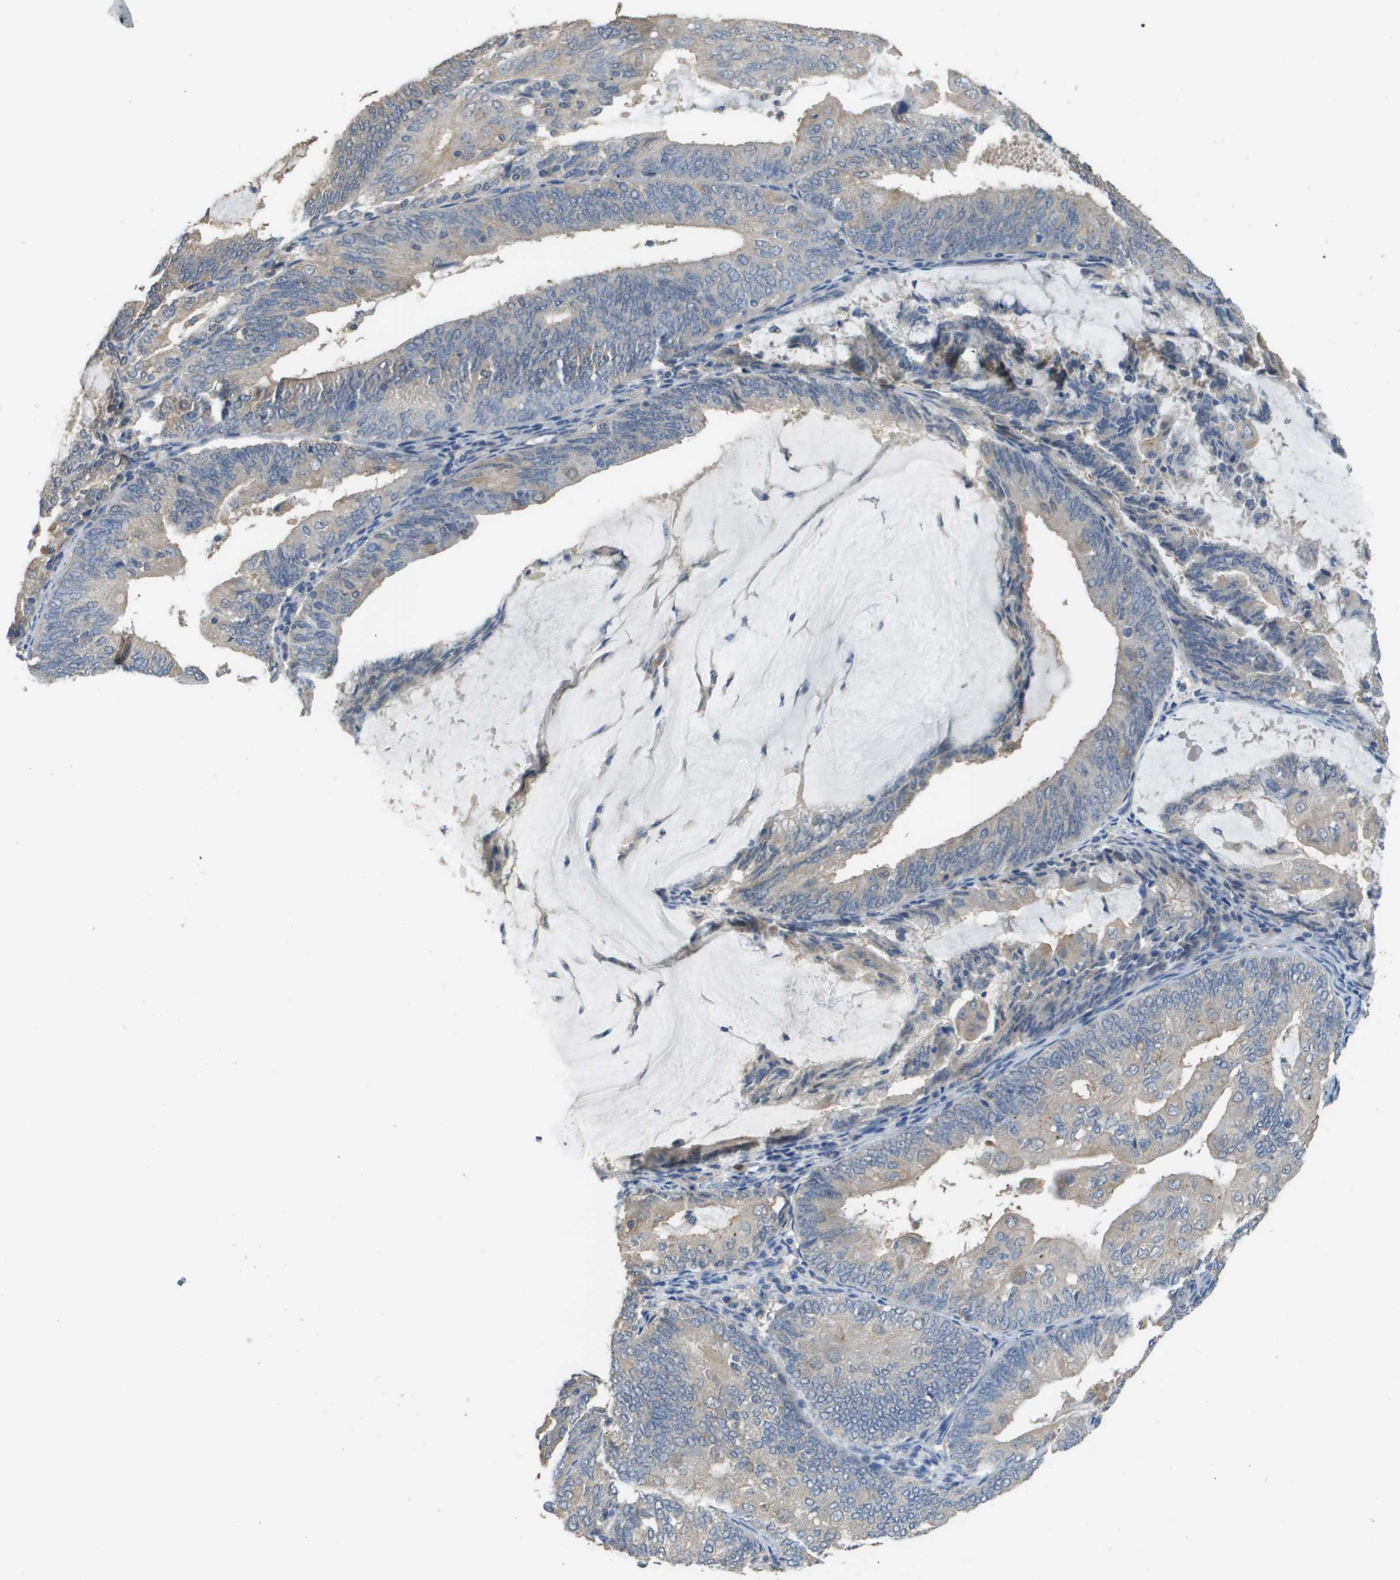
{"staining": {"intensity": "weak", "quantity": "<25%", "location": "cytoplasmic/membranous"}, "tissue": "endometrial cancer", "cell_type": "Tumor cells", "image_type": "cancer", "snomed": [{"axis": "morphology", "description": "Adenocarcinoma, NOS"}, {"axis": "topography", "description": "Endometrium"}], "caption": "Human endometrial cancer stained for a protein using immunohistochemistry reveals no positivity in tumor cells.", "gene": "RAB27B", "patient": {"sex": "female", "age": 81}}